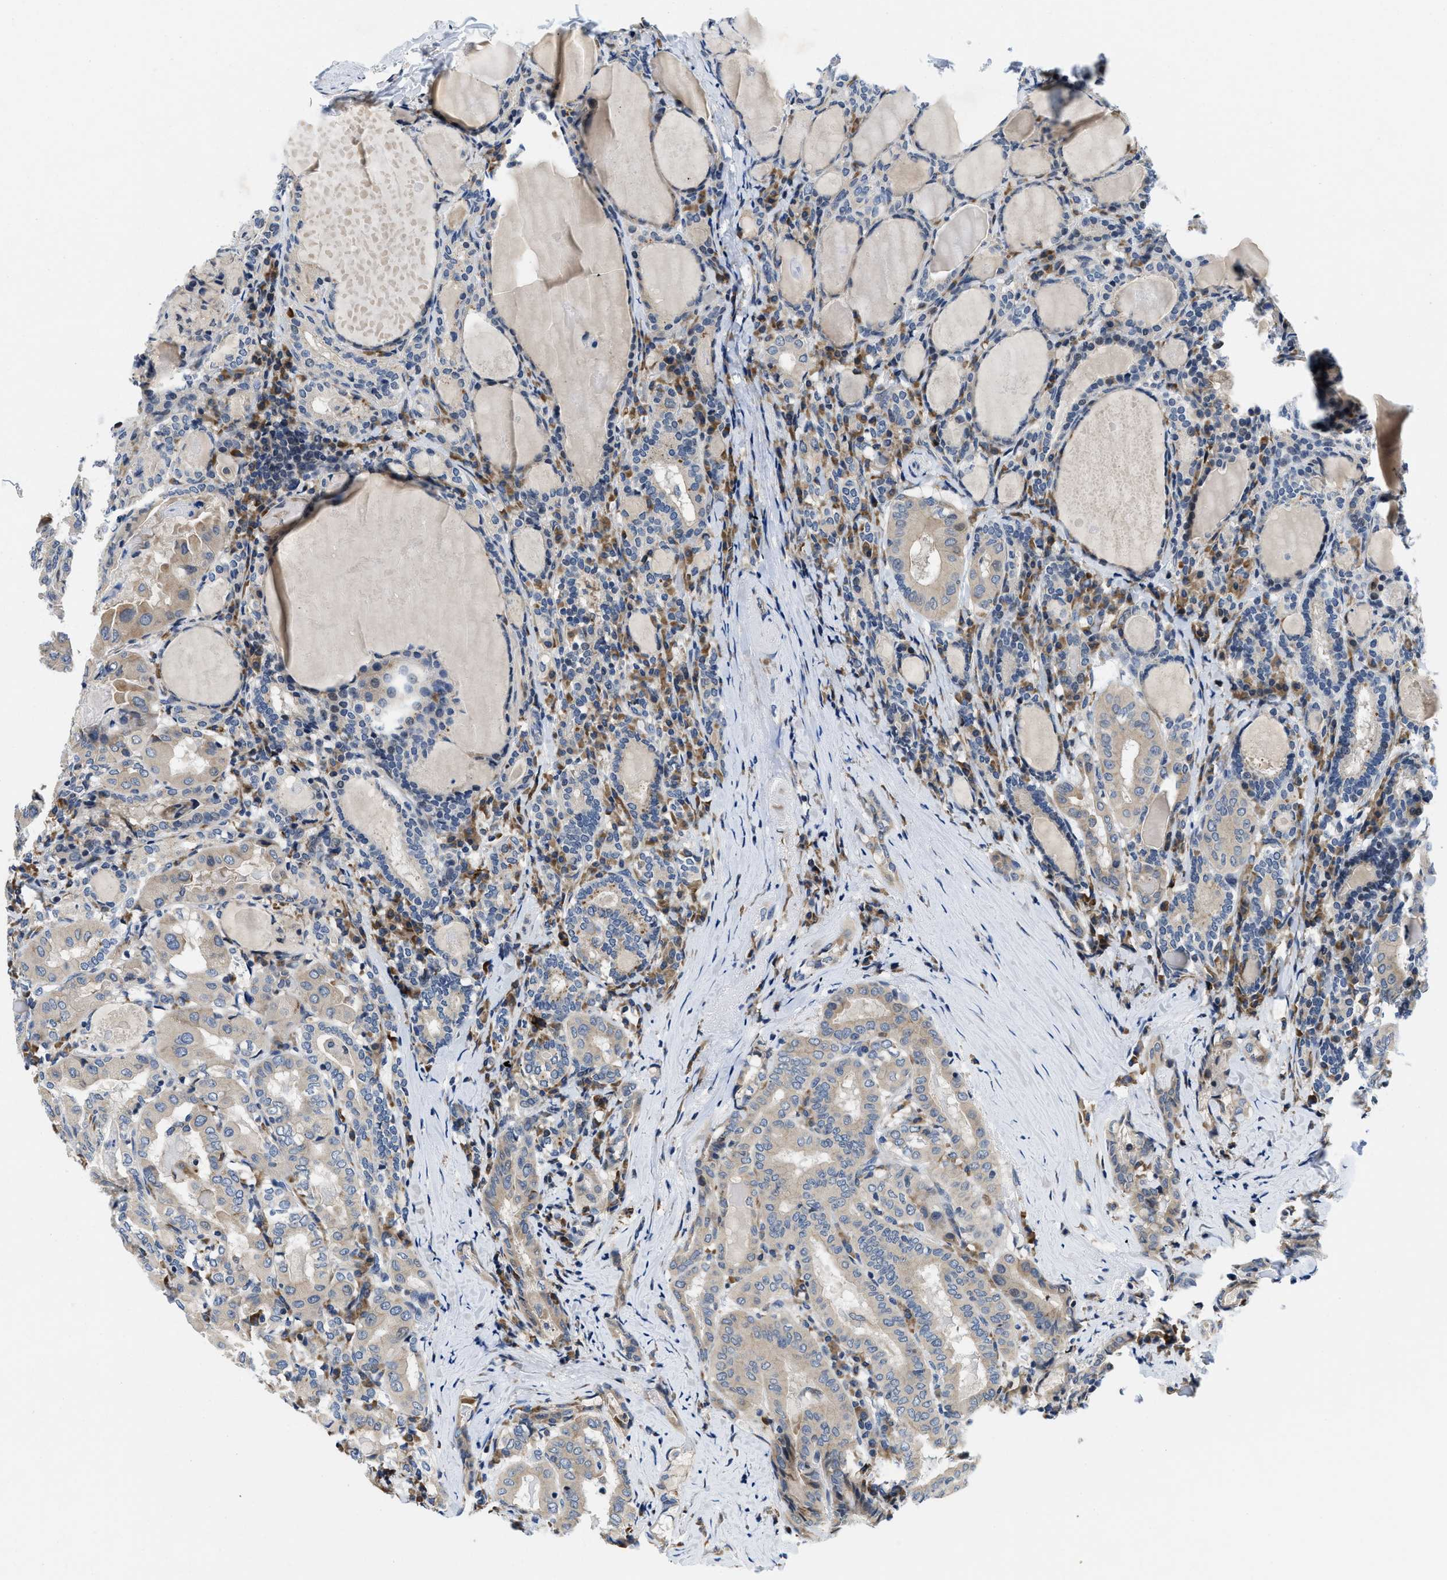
{"staining": {"intensity": "weak", "quantity": "<25%", "location": "cytoplasmic/membranous"}, "tissue": "thyroid cancer", "cell_type": "Tumor cells", "image_type": "cancer", "snomed": [{"axis": "morphology", "description": "Papillary adenocarcinoma, NOS"}, {"axis": "topography", "description": "Thyroid gland"}], "caption": "A micrograph of papillary adenocarcinoma (thyroid) stained for a protein shows no brown staining in tumor cells.", "gene": "IKBKE", "patient": {"sex": "female", "age": 42}}